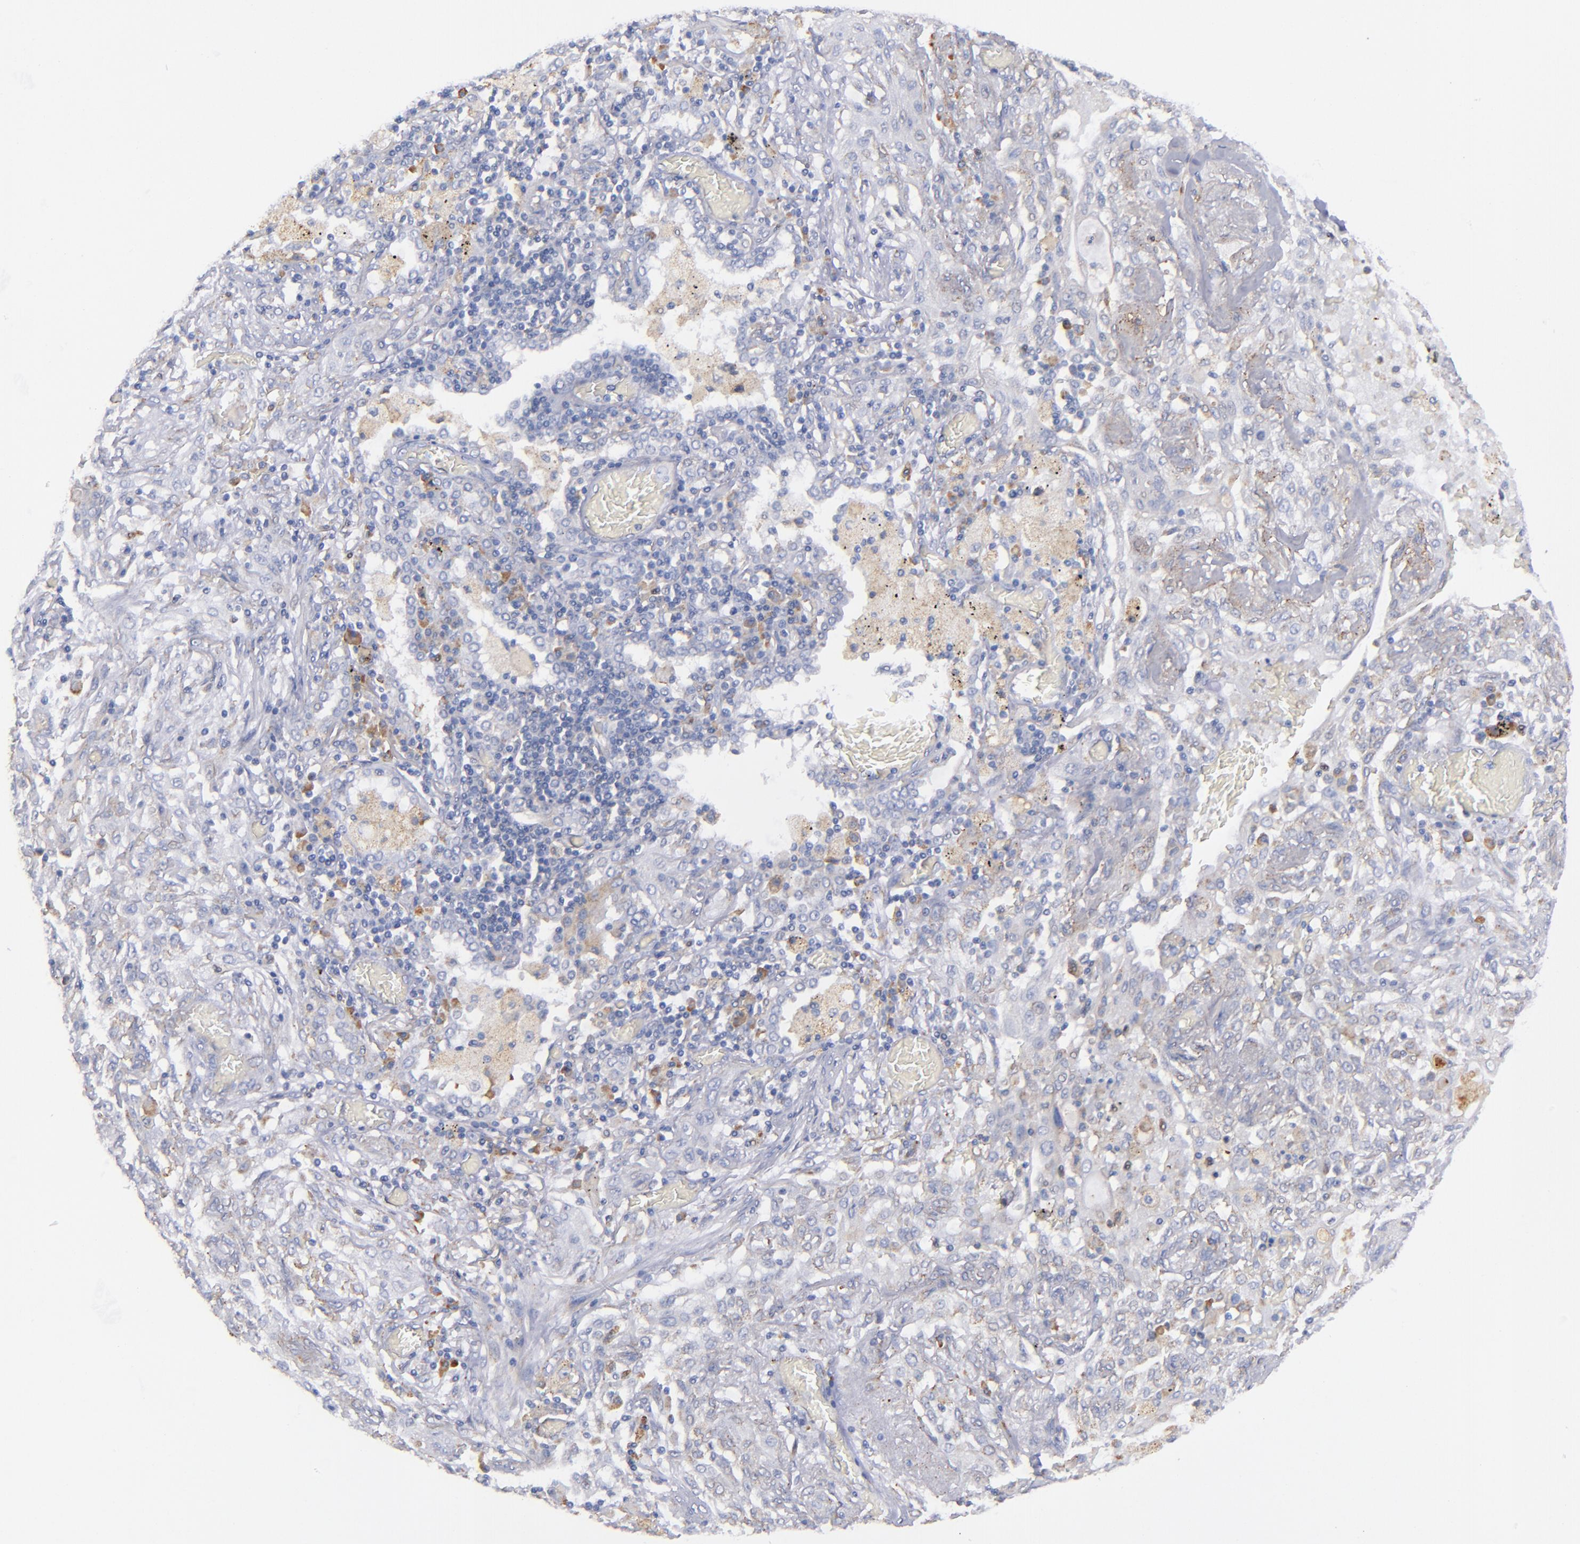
{"staining": {"intensity": "weak", "quantity": "<25%", "location": "cytoplasmic/membranous"}, "tissue": "lung cancer", "cell_type": "Tumor cells", "image_type": "cancer", "snomed": [{"axis": "morphology", "description": "Squamous cell carcinoma, NOS"}, {"axis": "topography", "description": "Lung"}], "caption": "A high-resolution image shows IHC staining of lung squamous cell carcinoma, which displays no significant staining in tumor cells. (Brightfield microscopy of DAB (3,3'-diaminobenzidine) immunohistochemistry at high magnification).", "gene": "MFGE8", "patient": {"sex": "female", "age": 47}}